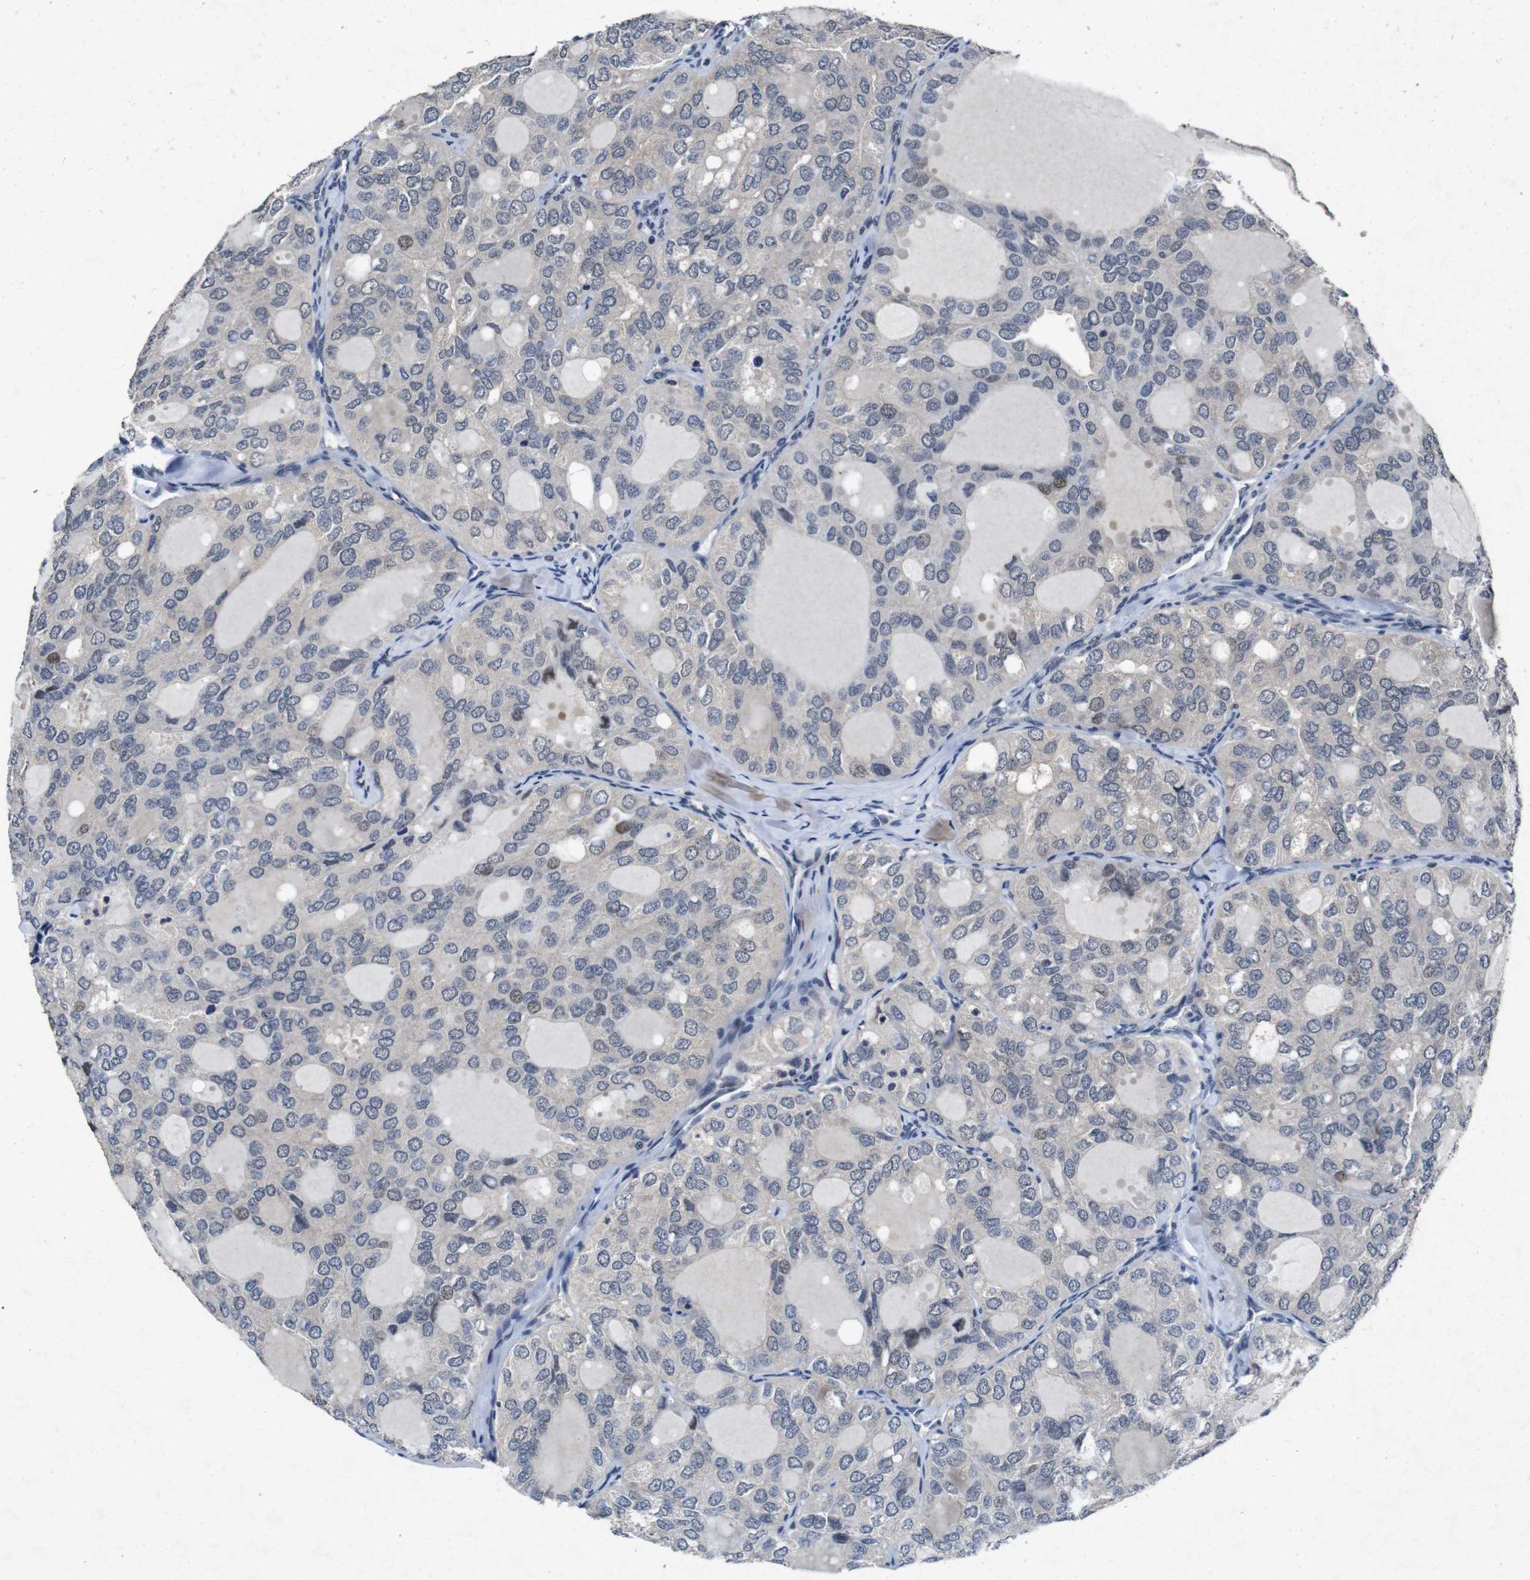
{"staining": {"intensity": "negative", "quantity": "none", "location": "none"}, "tissue": "thyroid cancer", "cell_type": "Tumor cells", "image_type": "cancer", "snomed": [{"axis": "morphology", "description": "Follicular adenoma carcinoma, NOS"}, {"axis": "topography", "description": "Thyroid gland"}], "caption": "DAB (3,3'-diaminobenzidine) immunohistochemical staining of human thyroid cancer (follicular adenoma carcinoma) reveals no significant positivity in tumor cells.", "gene": "AKT3", "patient": {"sex": "male", "age": 75}}